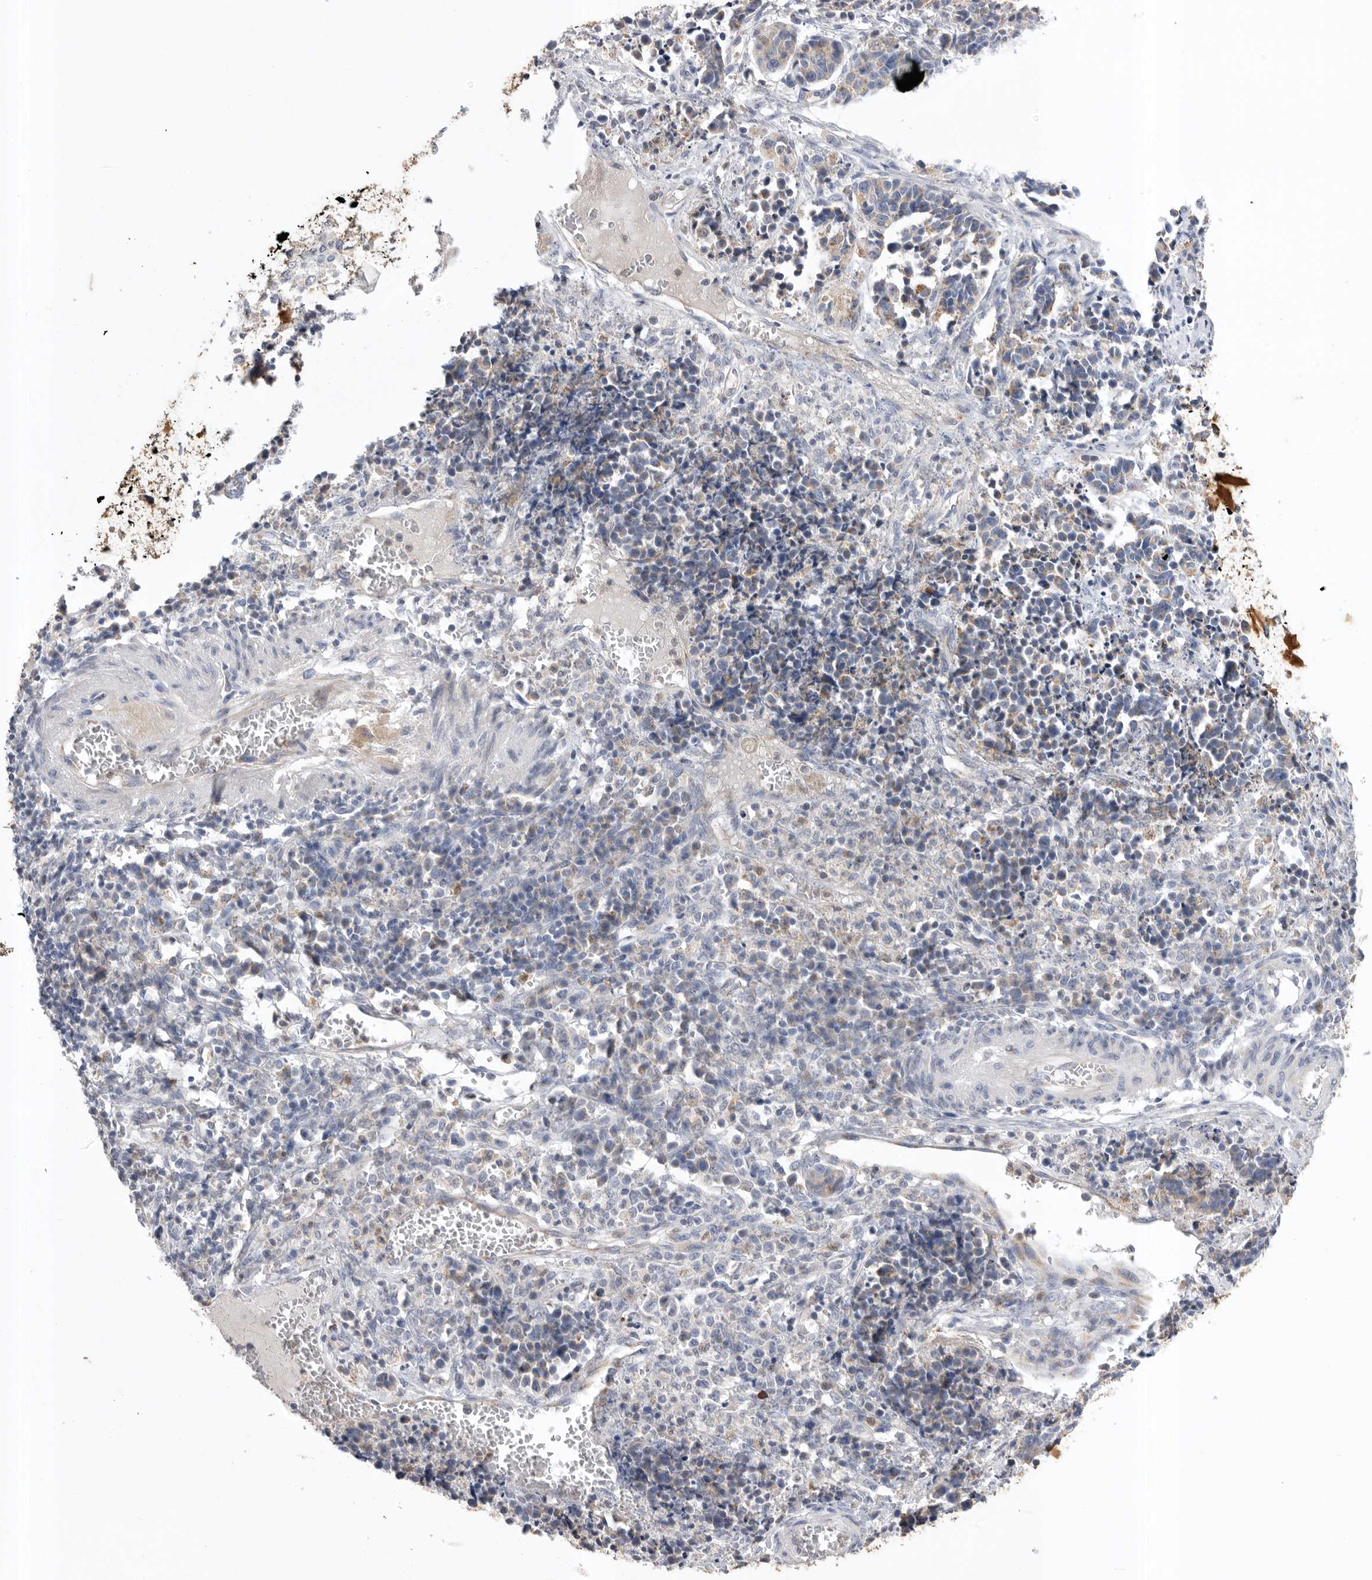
{"staining": {"intensity": "weak", "quantity": "<25%", "location": "cytoplasmic/membranous"}, "tissue": "cervical cancer", "cell_type": "Tumor cells", "image_type": "cancer", "snomed": [{"axis": "morphology", "description": "Normal tissue, NOS"}, {"axis": "morphology", "description": "Squamous cell carcinoma, NOS"}, {"axis": "topography", "description": "Cervix"}], "caption": "This micrograph is of squamous cell carcinoma (cervical) stained with immunohistochemistry (IHC) to label a protein in brown with the nuclei are counter-stained blue. There is no expression in tumor cells.", "gene": "CCDC126", "patient": {"sex": "female", "age": 35}}